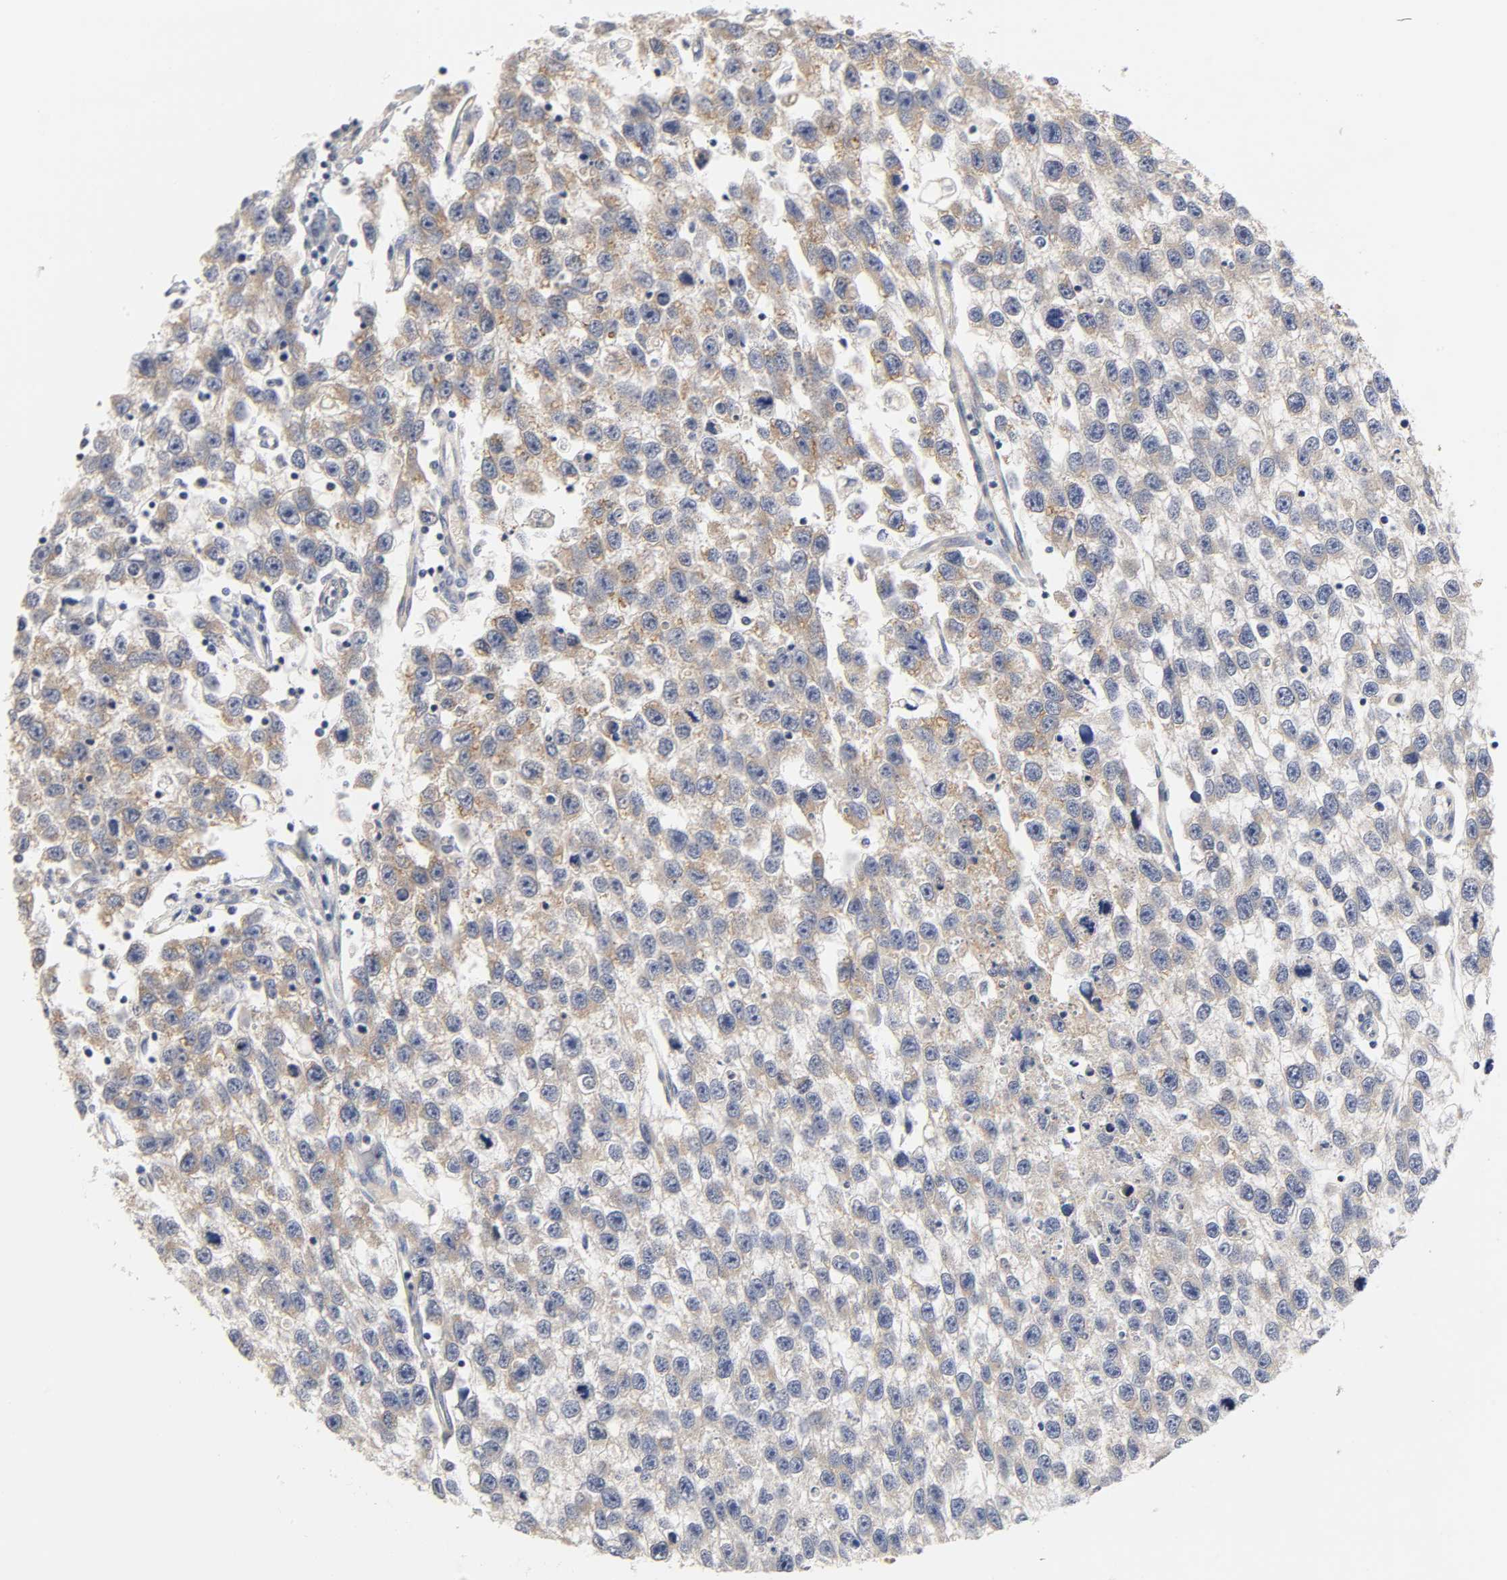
{"staining": {"intensity": "weak", "quantity": ">75%", "location": "cytoplasmic/membranous"}, "tissue": "testis cancer", "cell_type": "Tumor cells", "image_type": "cancer", "snomed": [{"axis": "morphology", "description": "Seminoma, NOS"}, {"axis": "topography", "description": "Testis"}], "caption": "Testis cancer stained with a brown dye shows weak cytoplasmic/membranous positive expression in approximately >75% of tumor cells.", "gene": "C17orf75", "patient": {"sex": "male", "age": 33}}